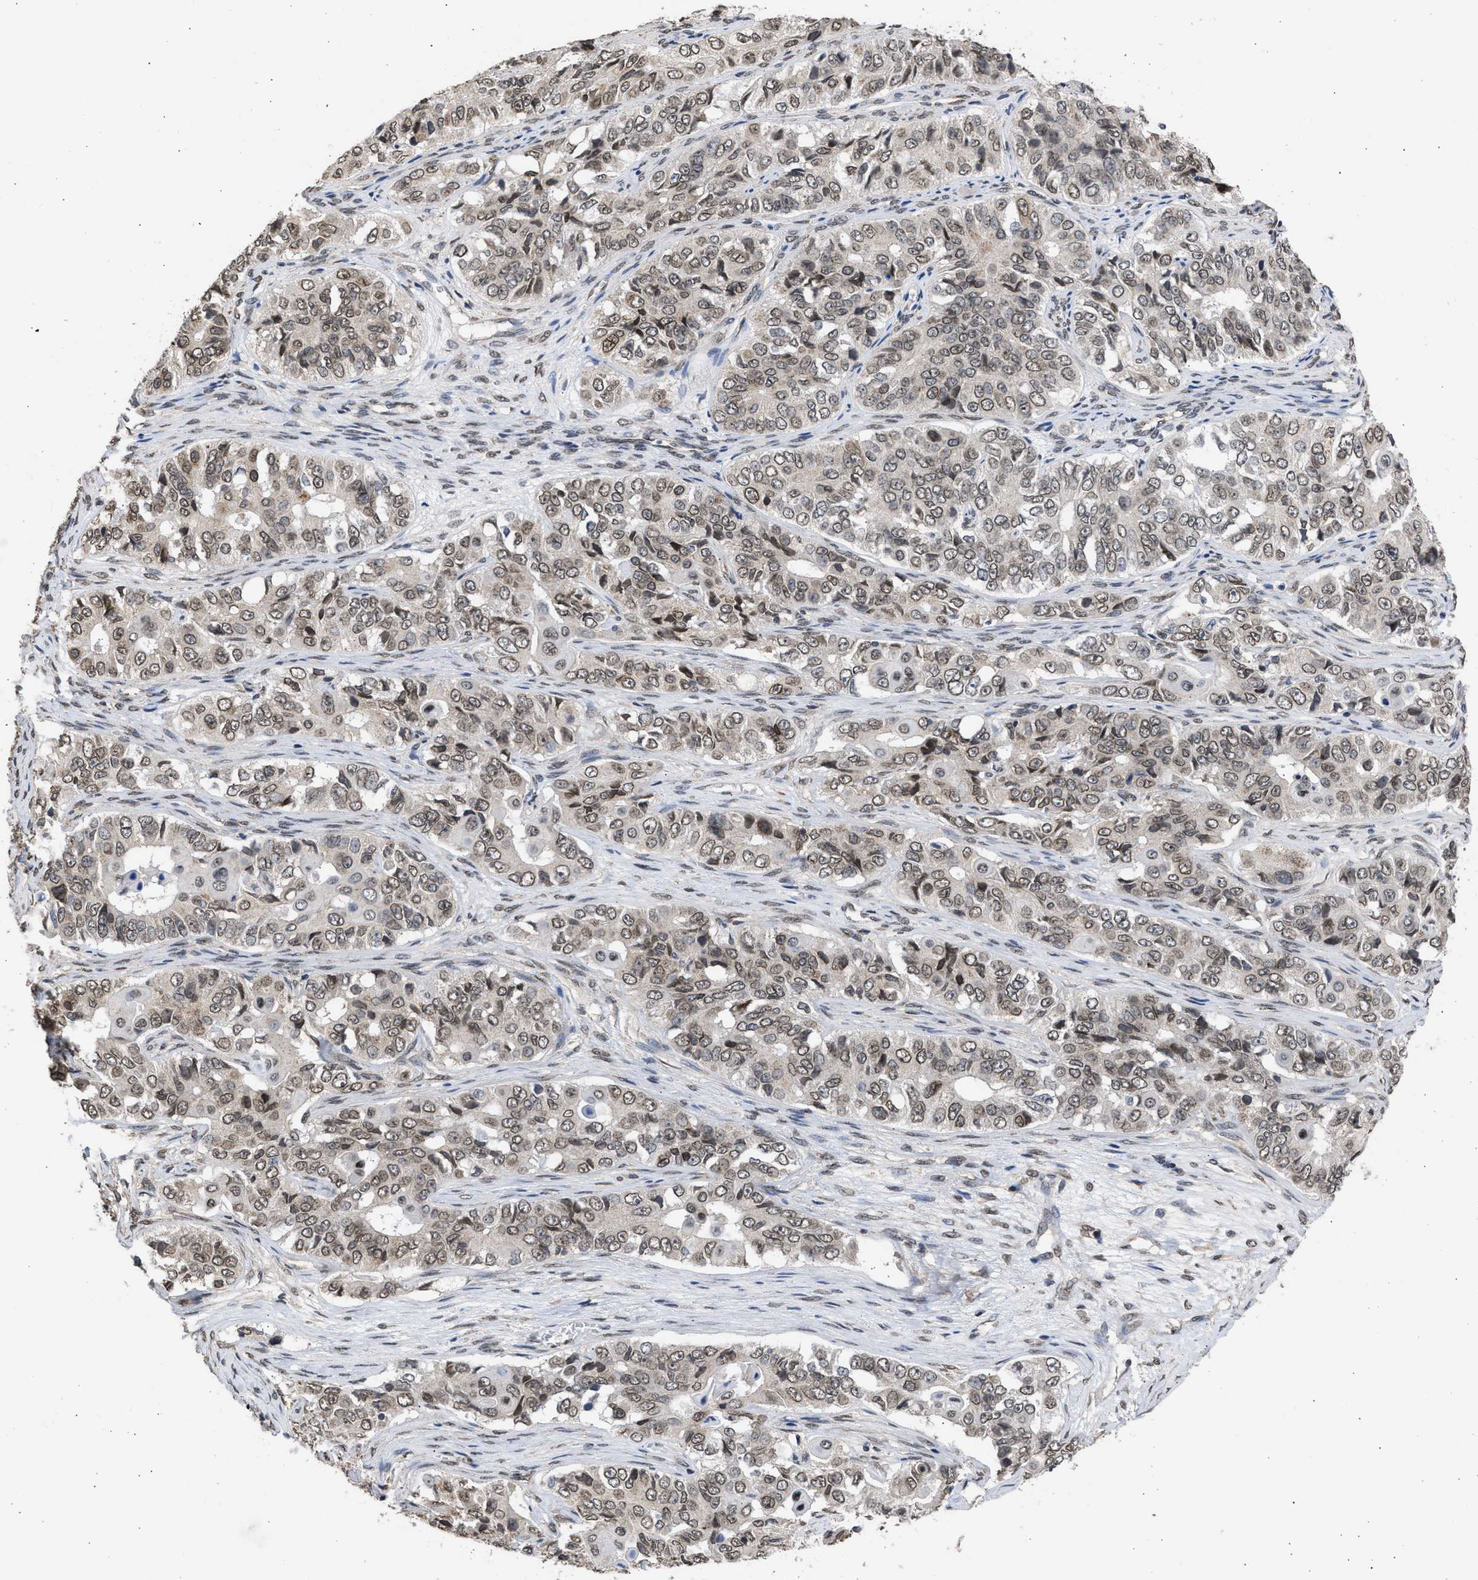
{"staining": {"intensity": "weak", "quantity": ">75%", "location": "cytoplasmic/membranous,nuclear"}, "tissue": "ovarian cancer", "cell_type": "Tumor cells", "image_type": "cancer", "snomed": [{"axis": "morphology", "description": "Carcinoma, endometroid"}, {"axis": "topography", "description": "Ovary"}], "caption": "Ovarian endometroid carcinoma was stained to show a protein in brown. There is low levels of weak cytoplasmic/membranous and nuclear expression in about >75% of tumor cells. (brown staining indicates protein expression, while blue staining denotes nuclei).", "gene": "NUP35", "patient": {"sex": "female", "age": 51}}